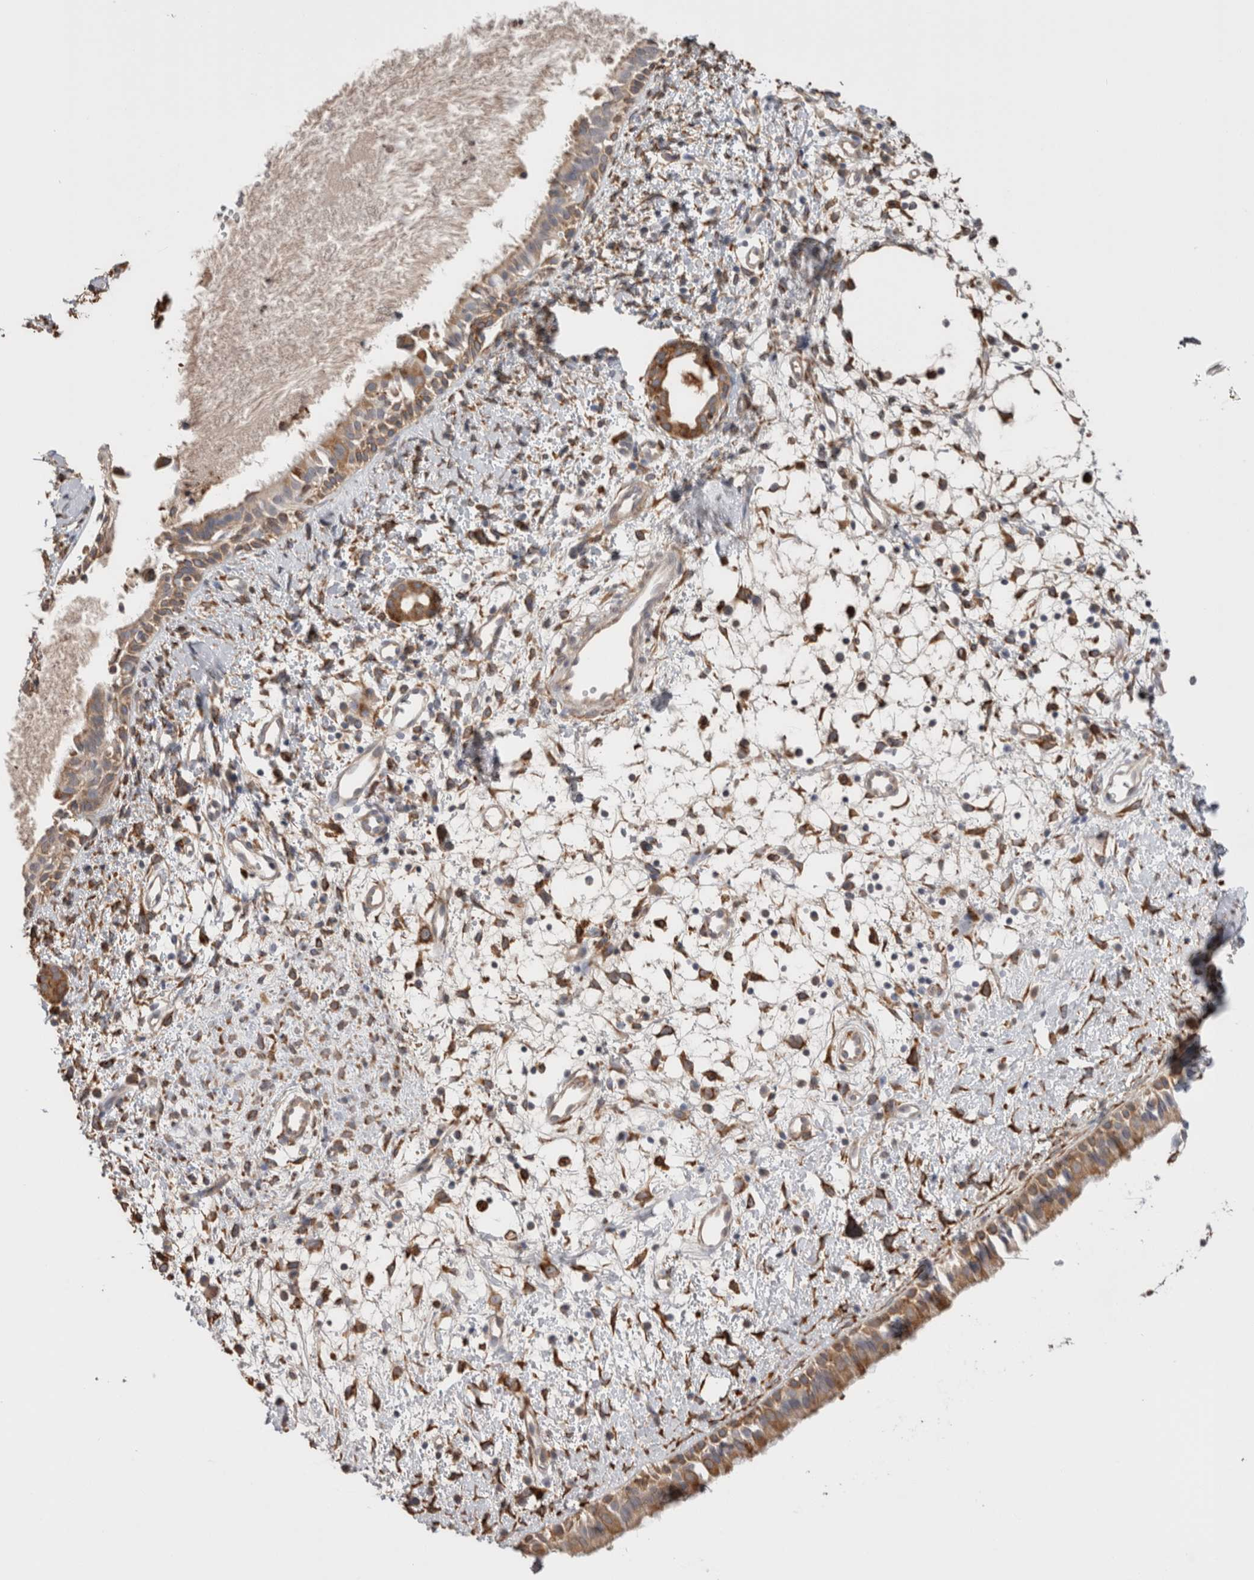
{"staining": {"intensity": "moderate", "quantity": ">75%", "location": "cytoplasmic/membranous"}, "tissue": "nasopharynx", "cell_type": "Respiratory epithelial cells", "image_type": "normal", "snomed": [{"axis": "morphology", "description": "Normal tissue, NOS"}, {"axis": "topography", "description": "Nasopharynx"}], "caption": "Brown immunohistochemical staining in unremarkable human nasopharynx exhibits moderate cytoplasmic/membranous expression in about >75% of respiratory epithelial cells. The staining is performed using DAB brown chromogen to label protein expression. The nuclei are counter-stained blue using hematoxylin.", "gene": "LRPAP1", "patient": {"sex": "male", "age": 22}}